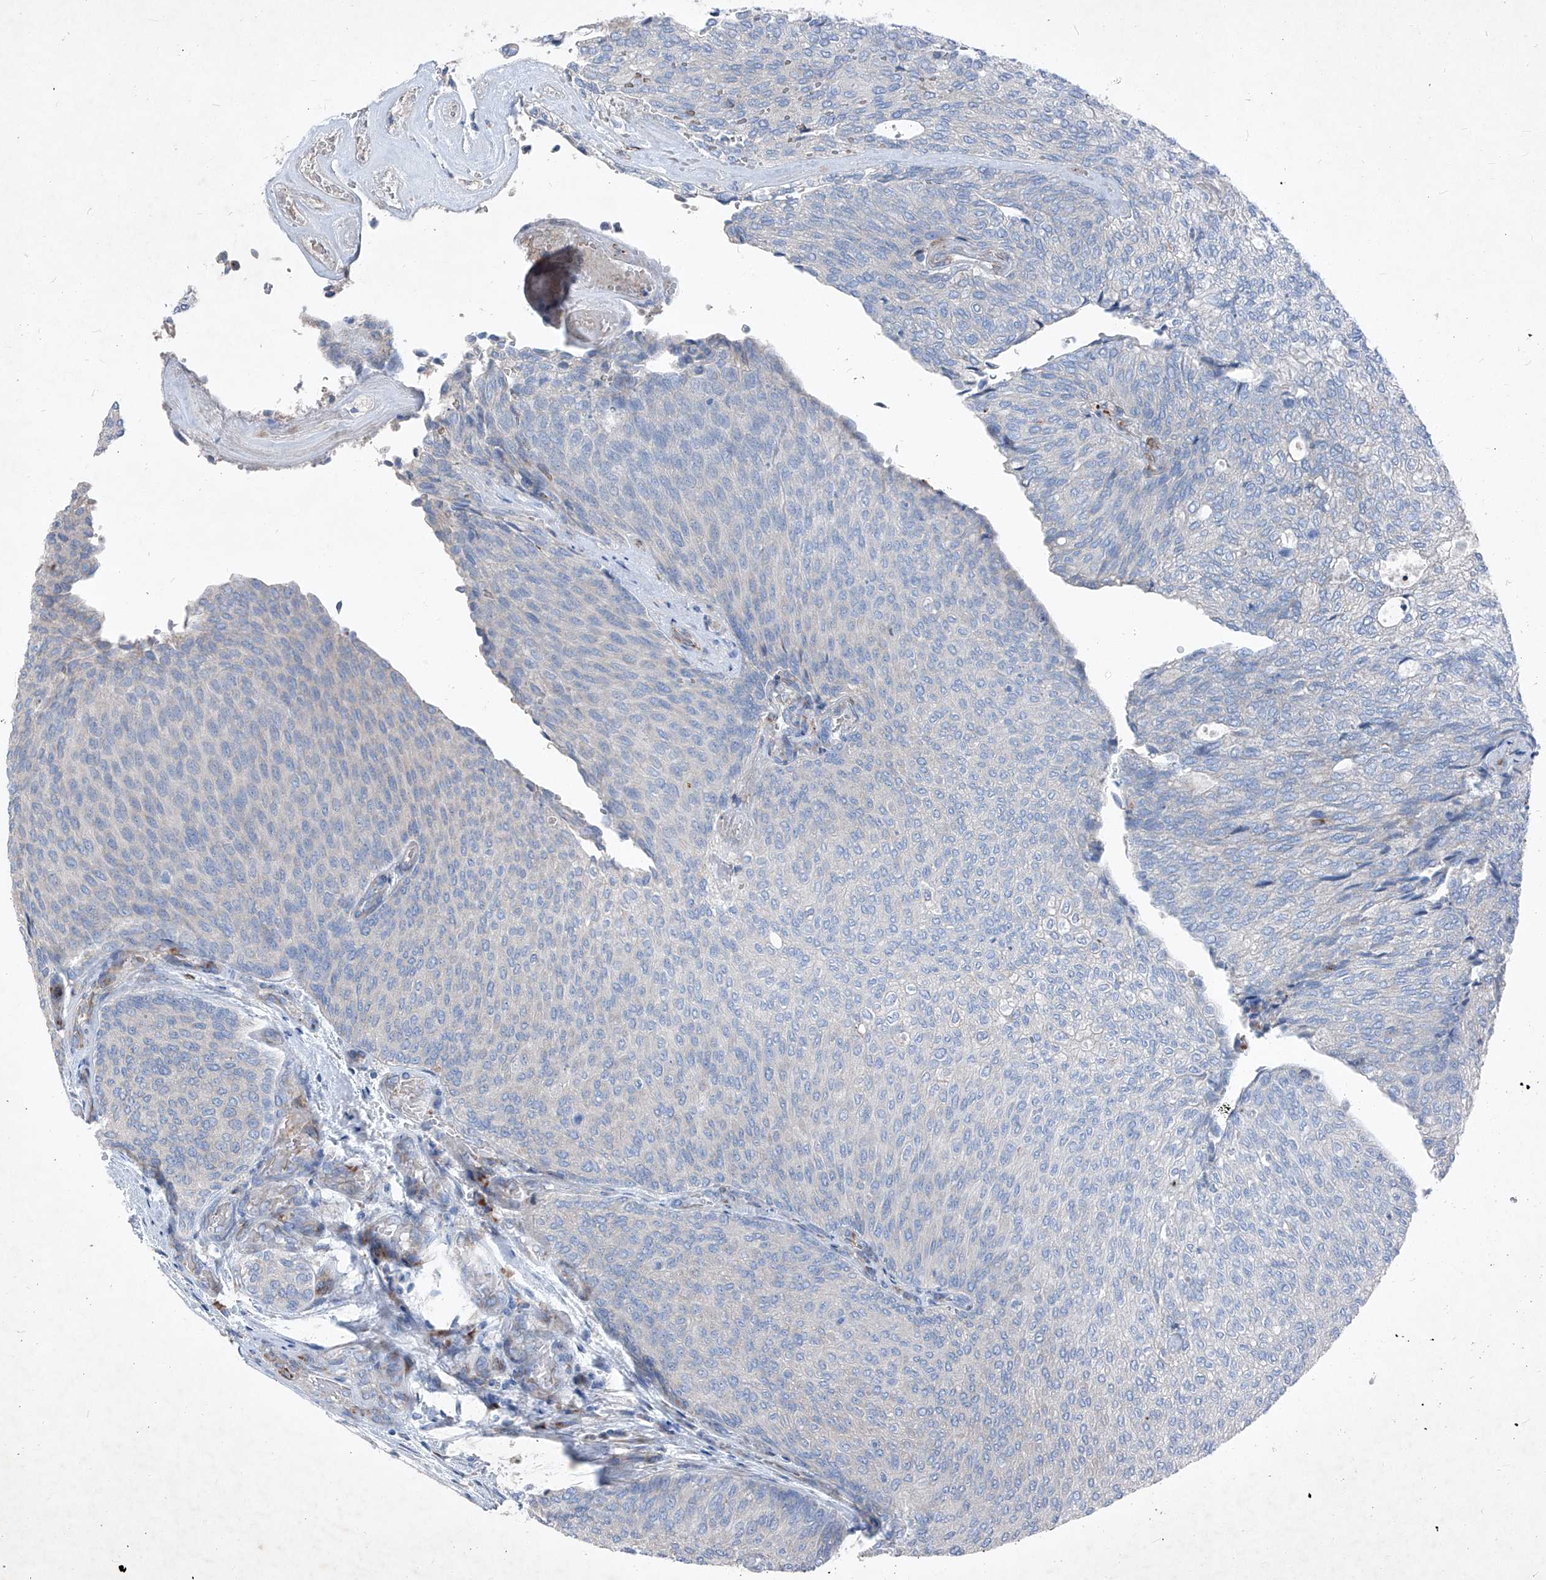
{"staining": {"intensity": "negative", "quantity": "none", "location": "none"}, "tissue": "urothelial cancer", "cell_type": "Tumor cells", "image_type": "cancer", "snomed": [{"axis": "morphology", "description": "Urothelial carcinoma, Low grade"}, {"axis": "topography", "description": "Urinary bladder"}], "caption": "Photomicrograph shows no protein staining in tumor cells of urothelial cancer tissue. (Brightfield microscopy of DAB immunohistochemistry at high magnification).", "gene": "IFI27", "patient": {"sex": "female", "age": 79}}